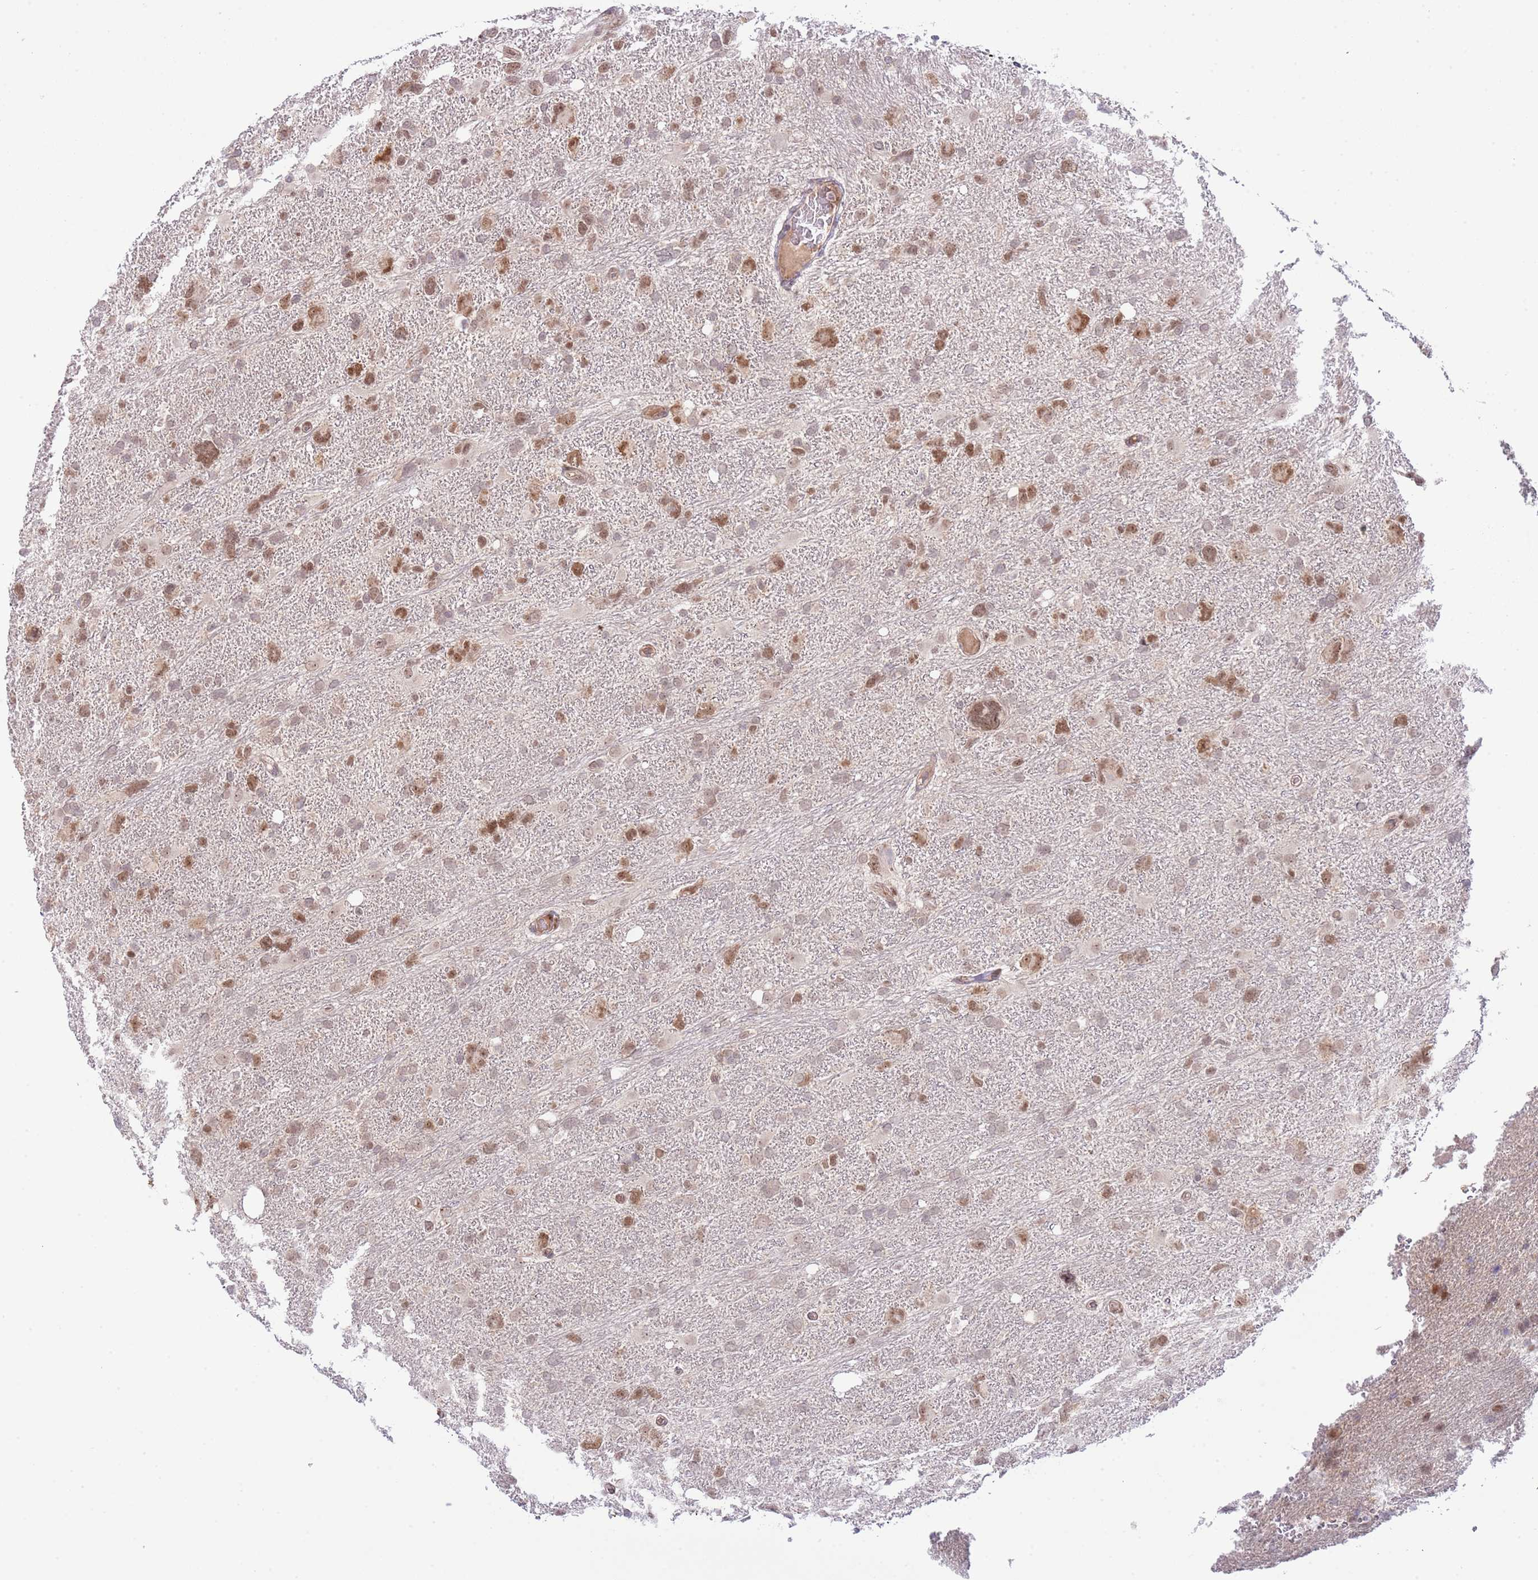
{"staining": {"intensity": "moderate", "quantity": ">75%", "location": "cytoplasmic/membranous,nuclear"}, "tissue": "glioma", "cell_type": "Tumor cells", "image_type": "cancer", "snomed": [{"axis": "morphology", "description": "Glioma, malignant, High grade"}, {"axis": "topography", "description": "Brain"}], "caption": "This image reveals malignant glioma (high-grade) stained with IHC to label a protein in brown. The cytoplasmic/membranous and nuclear of tumor cells show moderate positivity for the protein. Nuclei are counter-stained blue.", "gene": "CHD1", "patient": {"sex": "male", "age": 61}}